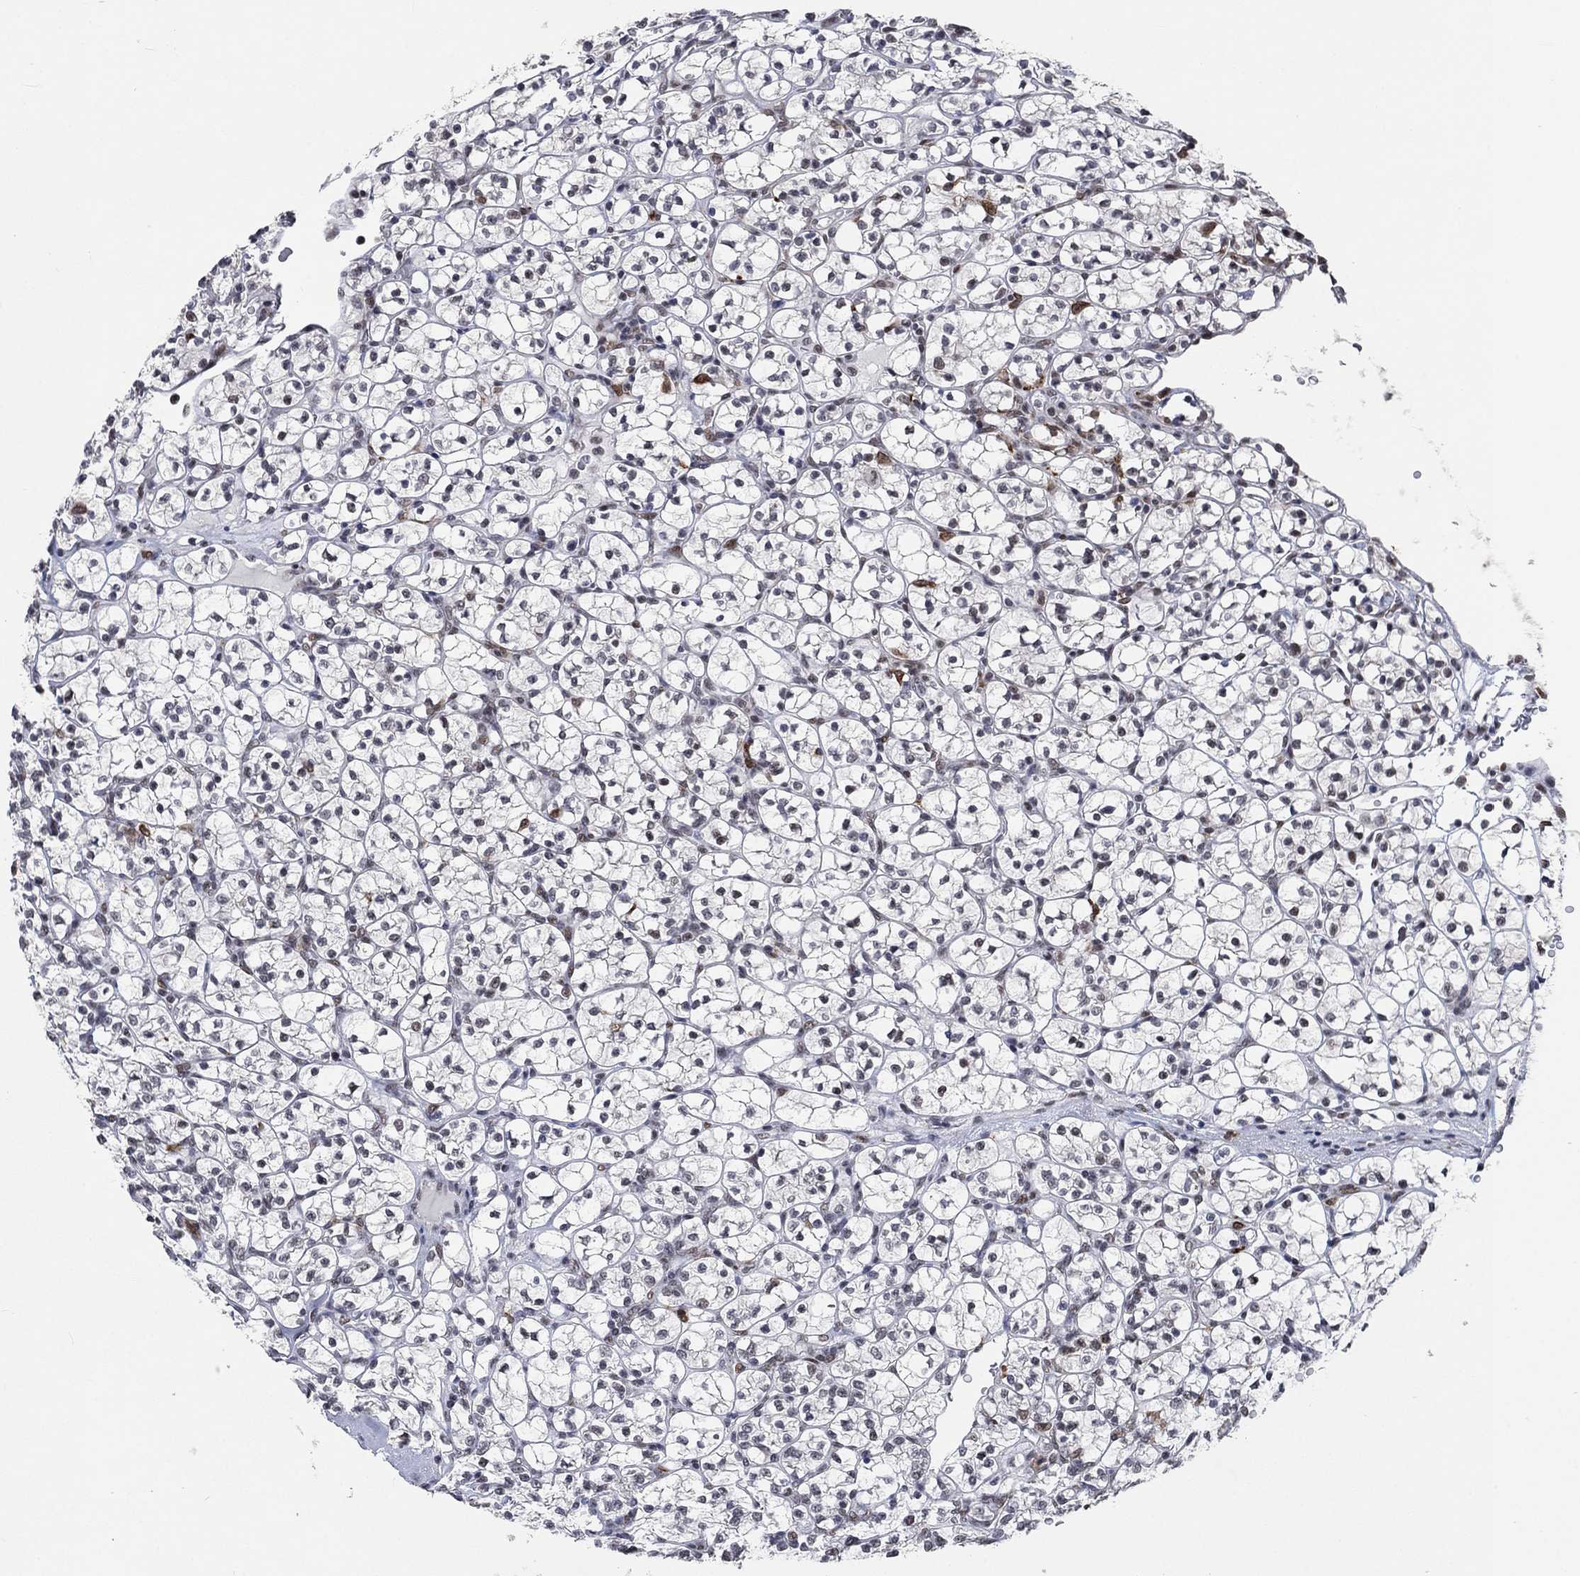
{"staining": {"intensity": "negative", "quantity": "none", "location": "none"}, "tissue": "renal cancer", "cell_type": "Tumor cells", "image_type": "cancer", "snomed": [{"axis": "morphology", "description": "Adenocarcinoma, NOS"}, {"axis": "topography", "description": "Kidney"}], "caption": "This micrograph is of renal cancer stained with IHC to label a protein in brown with the nuclei are counter-stained blue. There is no staining in tumor cells.", "gene": "HCFC1", "patient": {"sex": "female", "age": 89}}